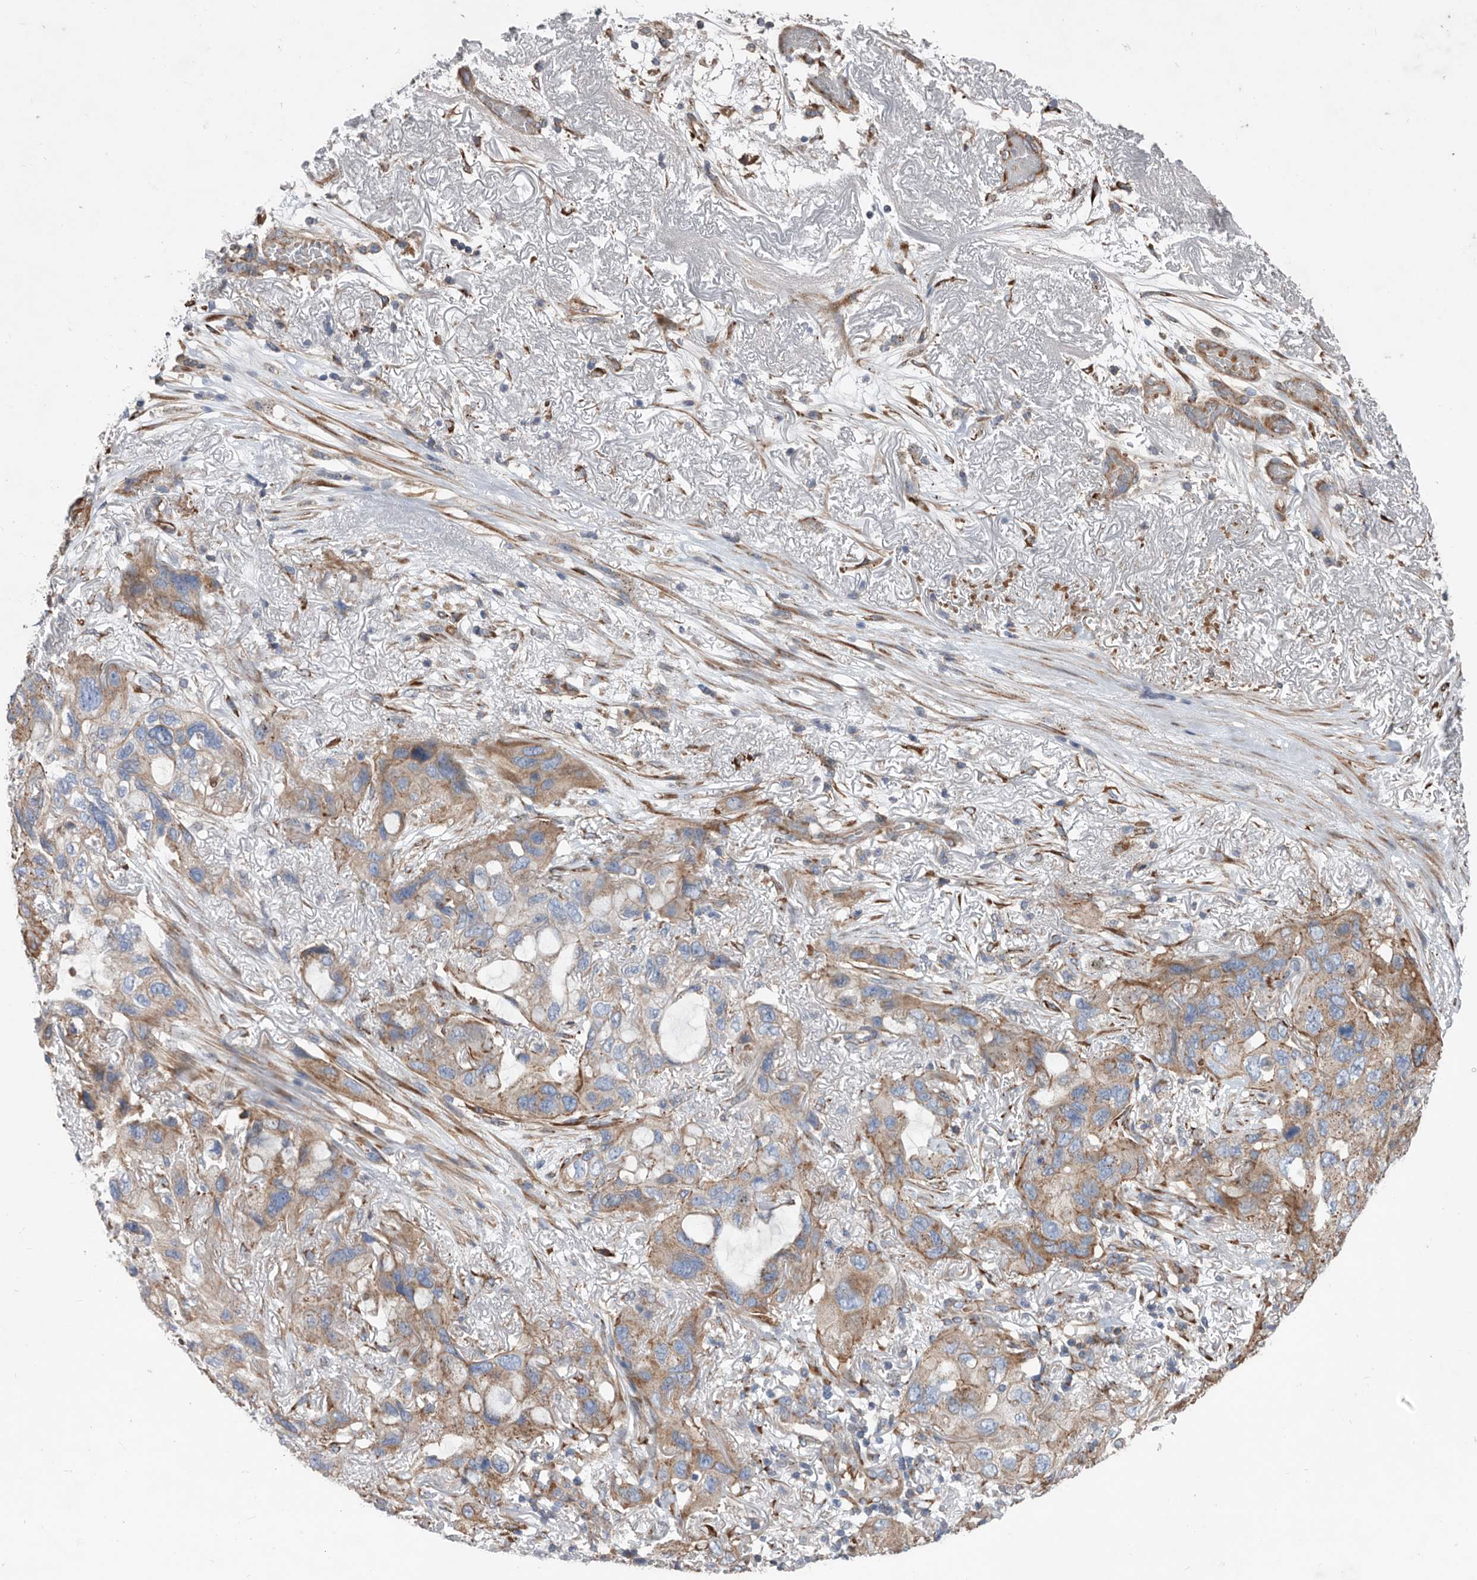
{"staining": {"intensity": "moderate", "quantity": ">75%", "location": "cytoplasmic/membranous"}, "tissue": "lung cancer", "cell_type": "Tumor cells", "image_type": "cancer", "snomed": [{"axis": "morphology", "description": "Squamous cell carcinoma, NOS"}, {"axis": "topography", "description": "Lung"}], "caption": "A micrograph of squamous cell carcinoma (lung) stained for a protein exhibits moderate cytoplasmic/membranous brown staining in tumor cells.", "gene": "ATP13A3", "patient": {"sex": "female", "age": 73}}